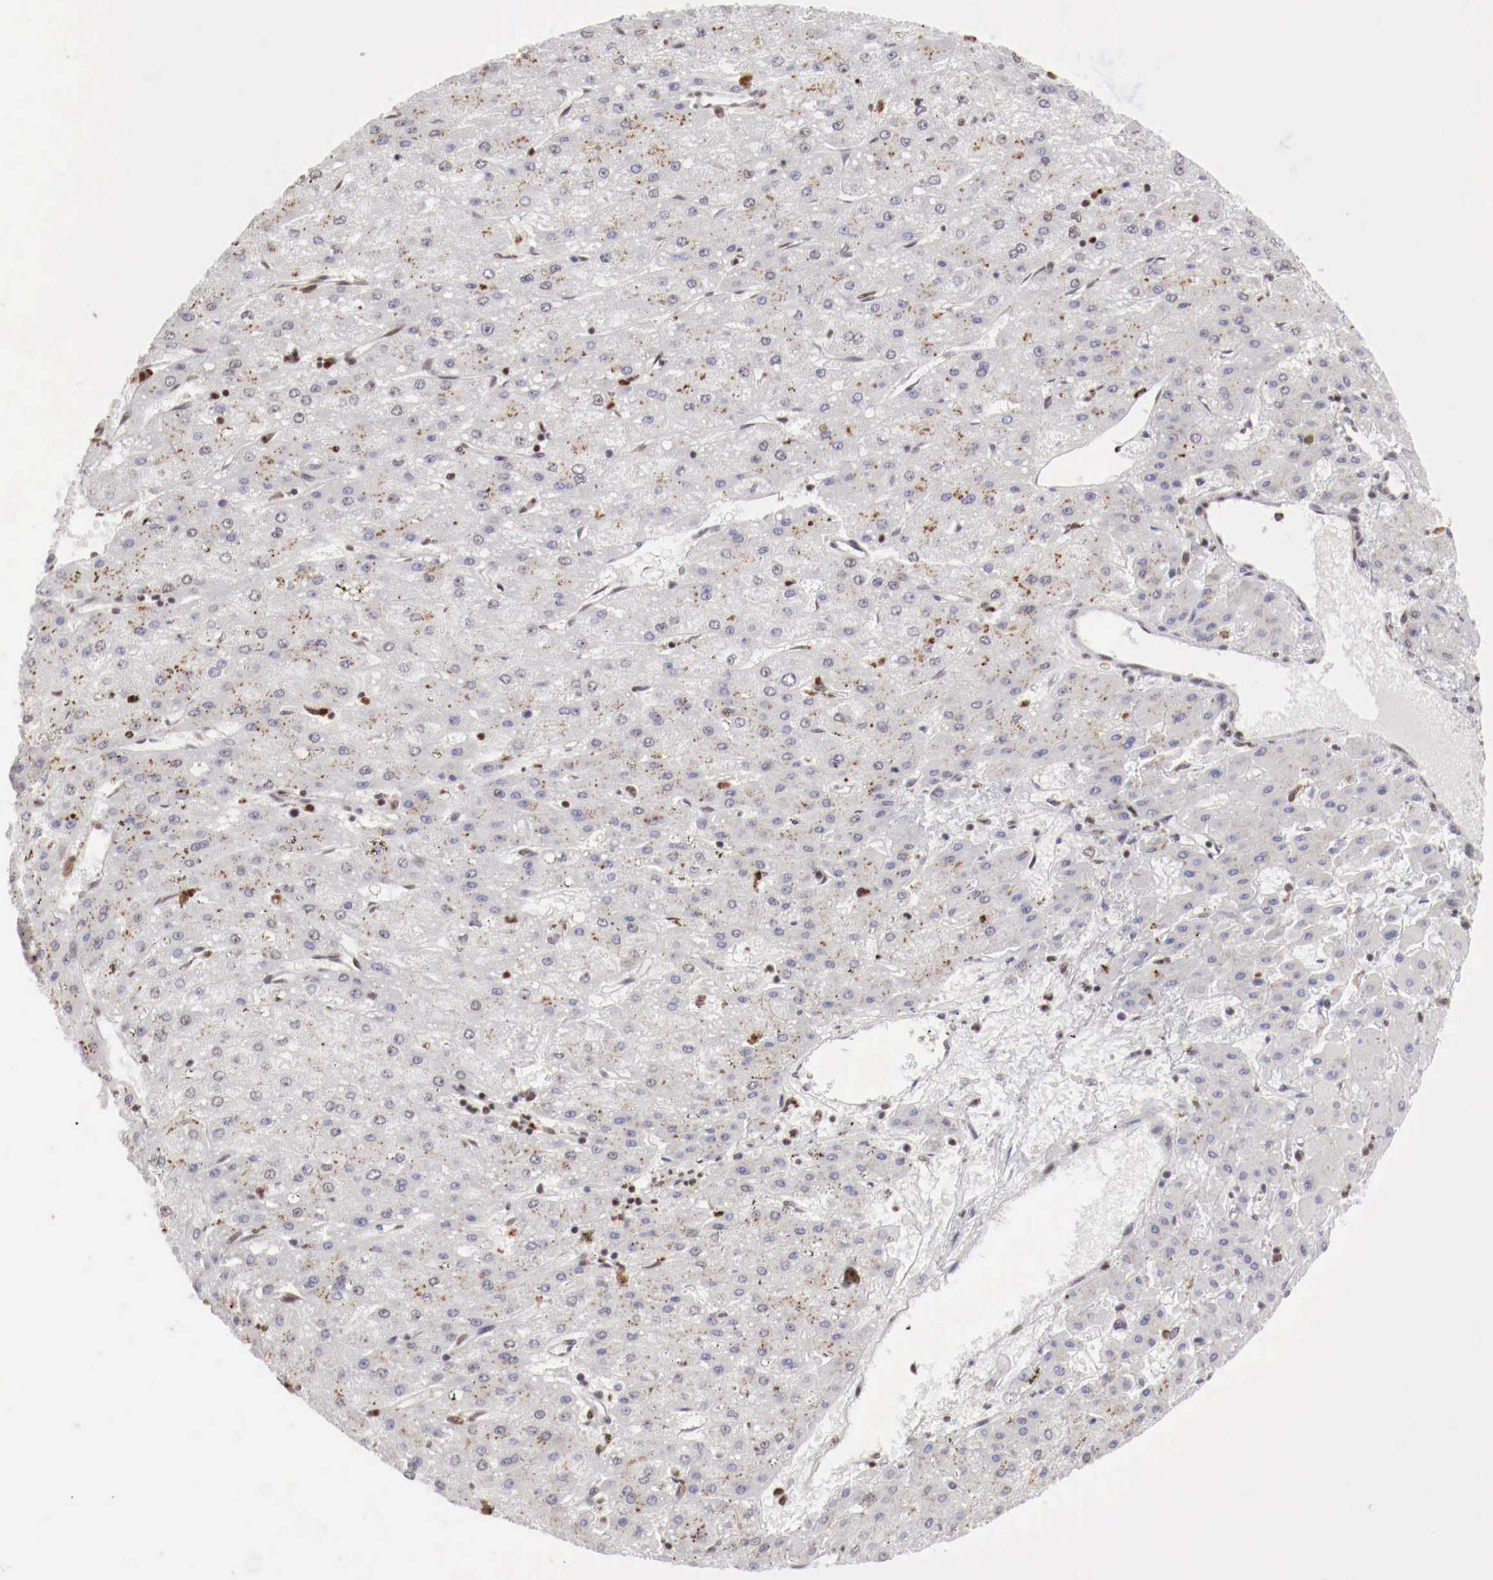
{"staining": {"intensity": "negative", "quantity": "none", "location": "none"}, "tissue": "liver cancer", "cell_type": "Tumor cells", "image_type": "cancer", "snomed": [{"axis": "morphology", "description": "Carcinoma, Hepatocellular, NOS"}, {"axis": "topography", "description": "Liver"}], "caption": "Tumor cells show no significant positivity in liver hepatocellular carcinoma.", "gene": "MAX", "patient": {"sex": "female", "age": 52}}